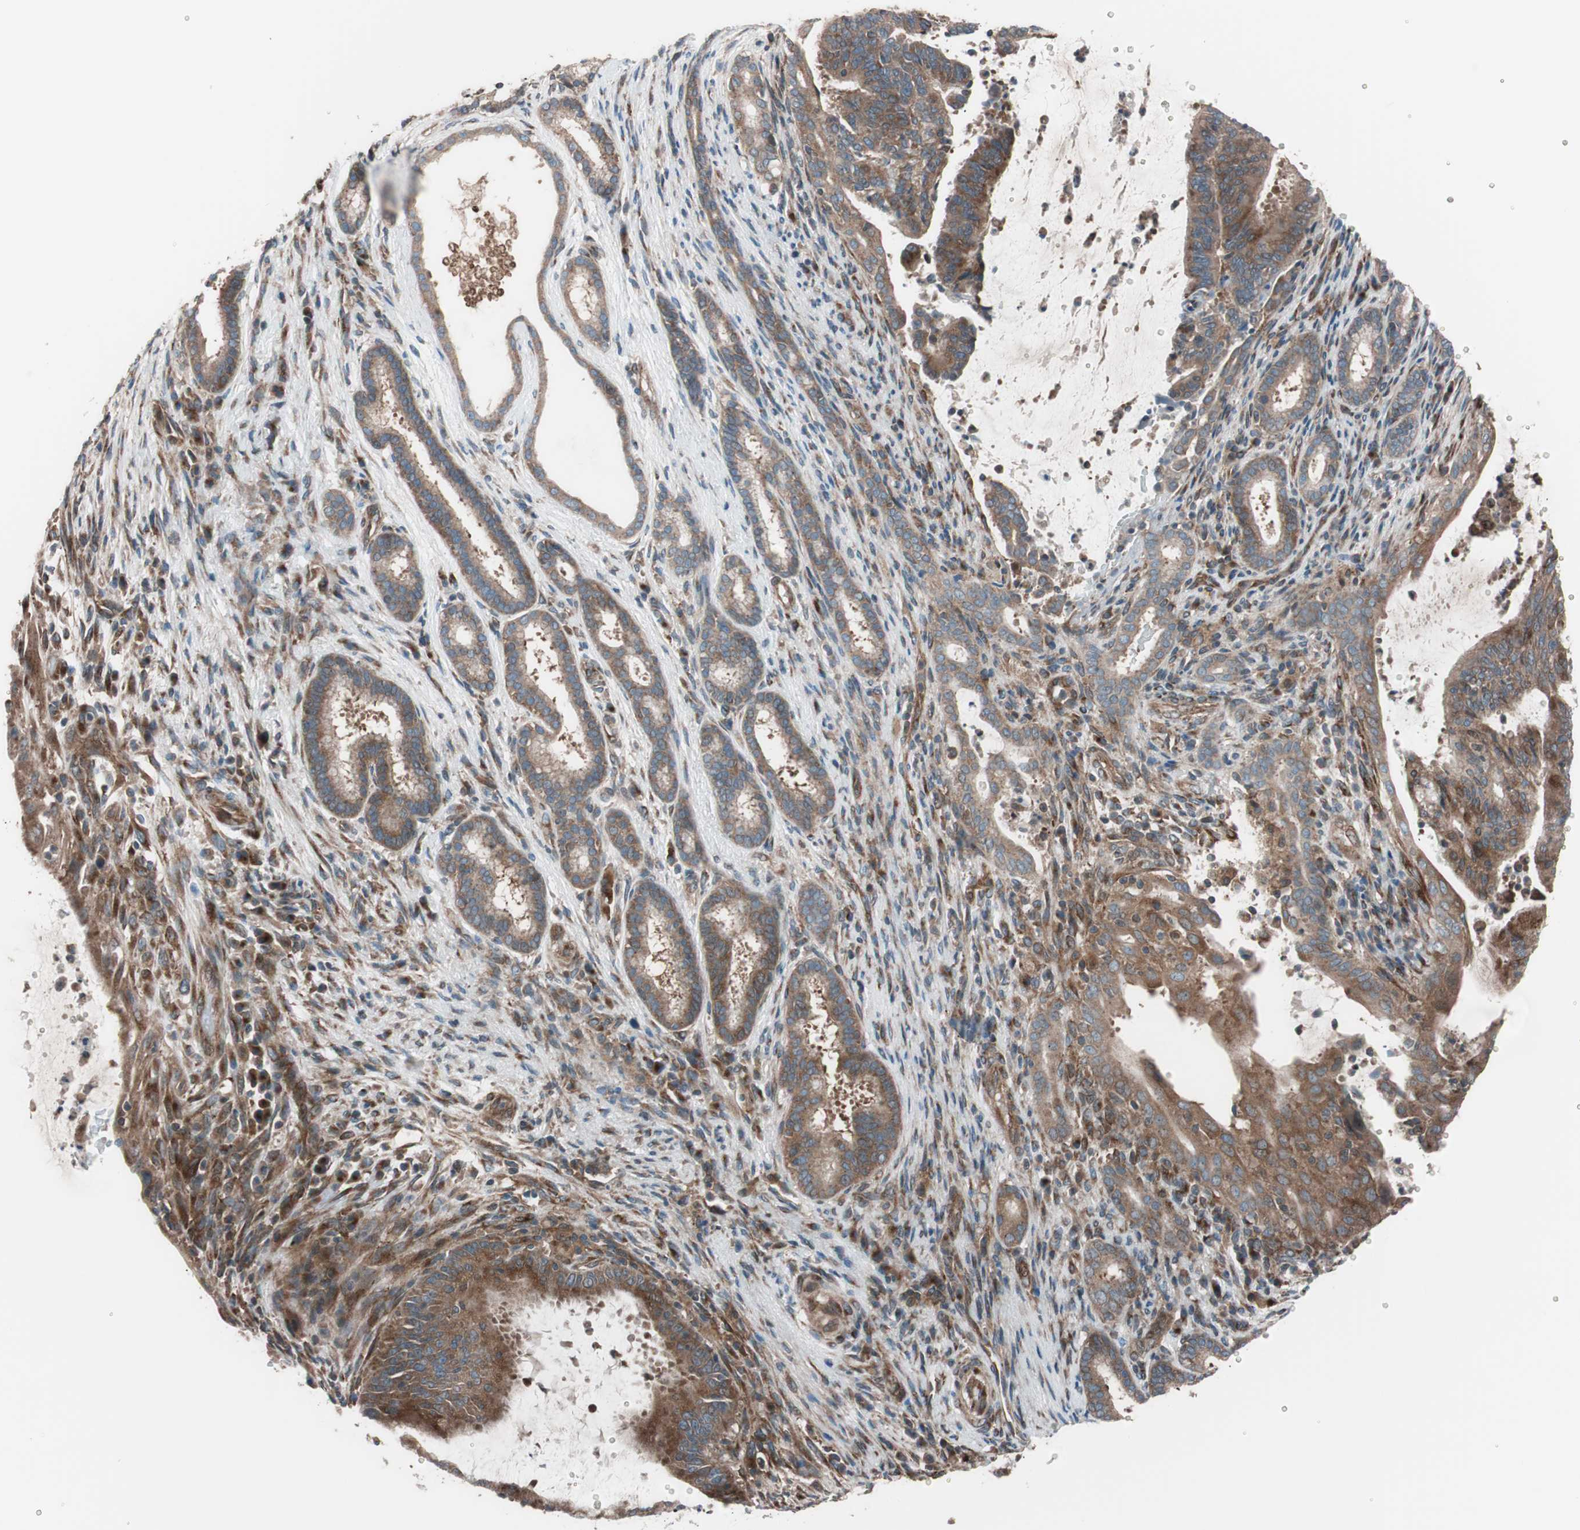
{"staining": {"intensity": "moderate", "quantity": ">75%", "location": "cytoplasmic/membranous"}, "tissue": "liver cancer", "cell_type": "Tumor cells", "image_type": "cancer", "snomed": [{"axis": "morphology", "description": "Cholangiocarcinoma"}, {"axis": "topography", "description": "Liver"}], "caption": "A brown stain highlights moderate cytoplasmic/membranous positivity of a protein in human liver cancer (cholangiocarcinoma) tumor cells. (DAB (3,3'-diaminobenzidine) = brown stain, brightfield microscopy at high magnification).", "gene": "SEC31A", "patient": {"sex": "female", "age": 73}}